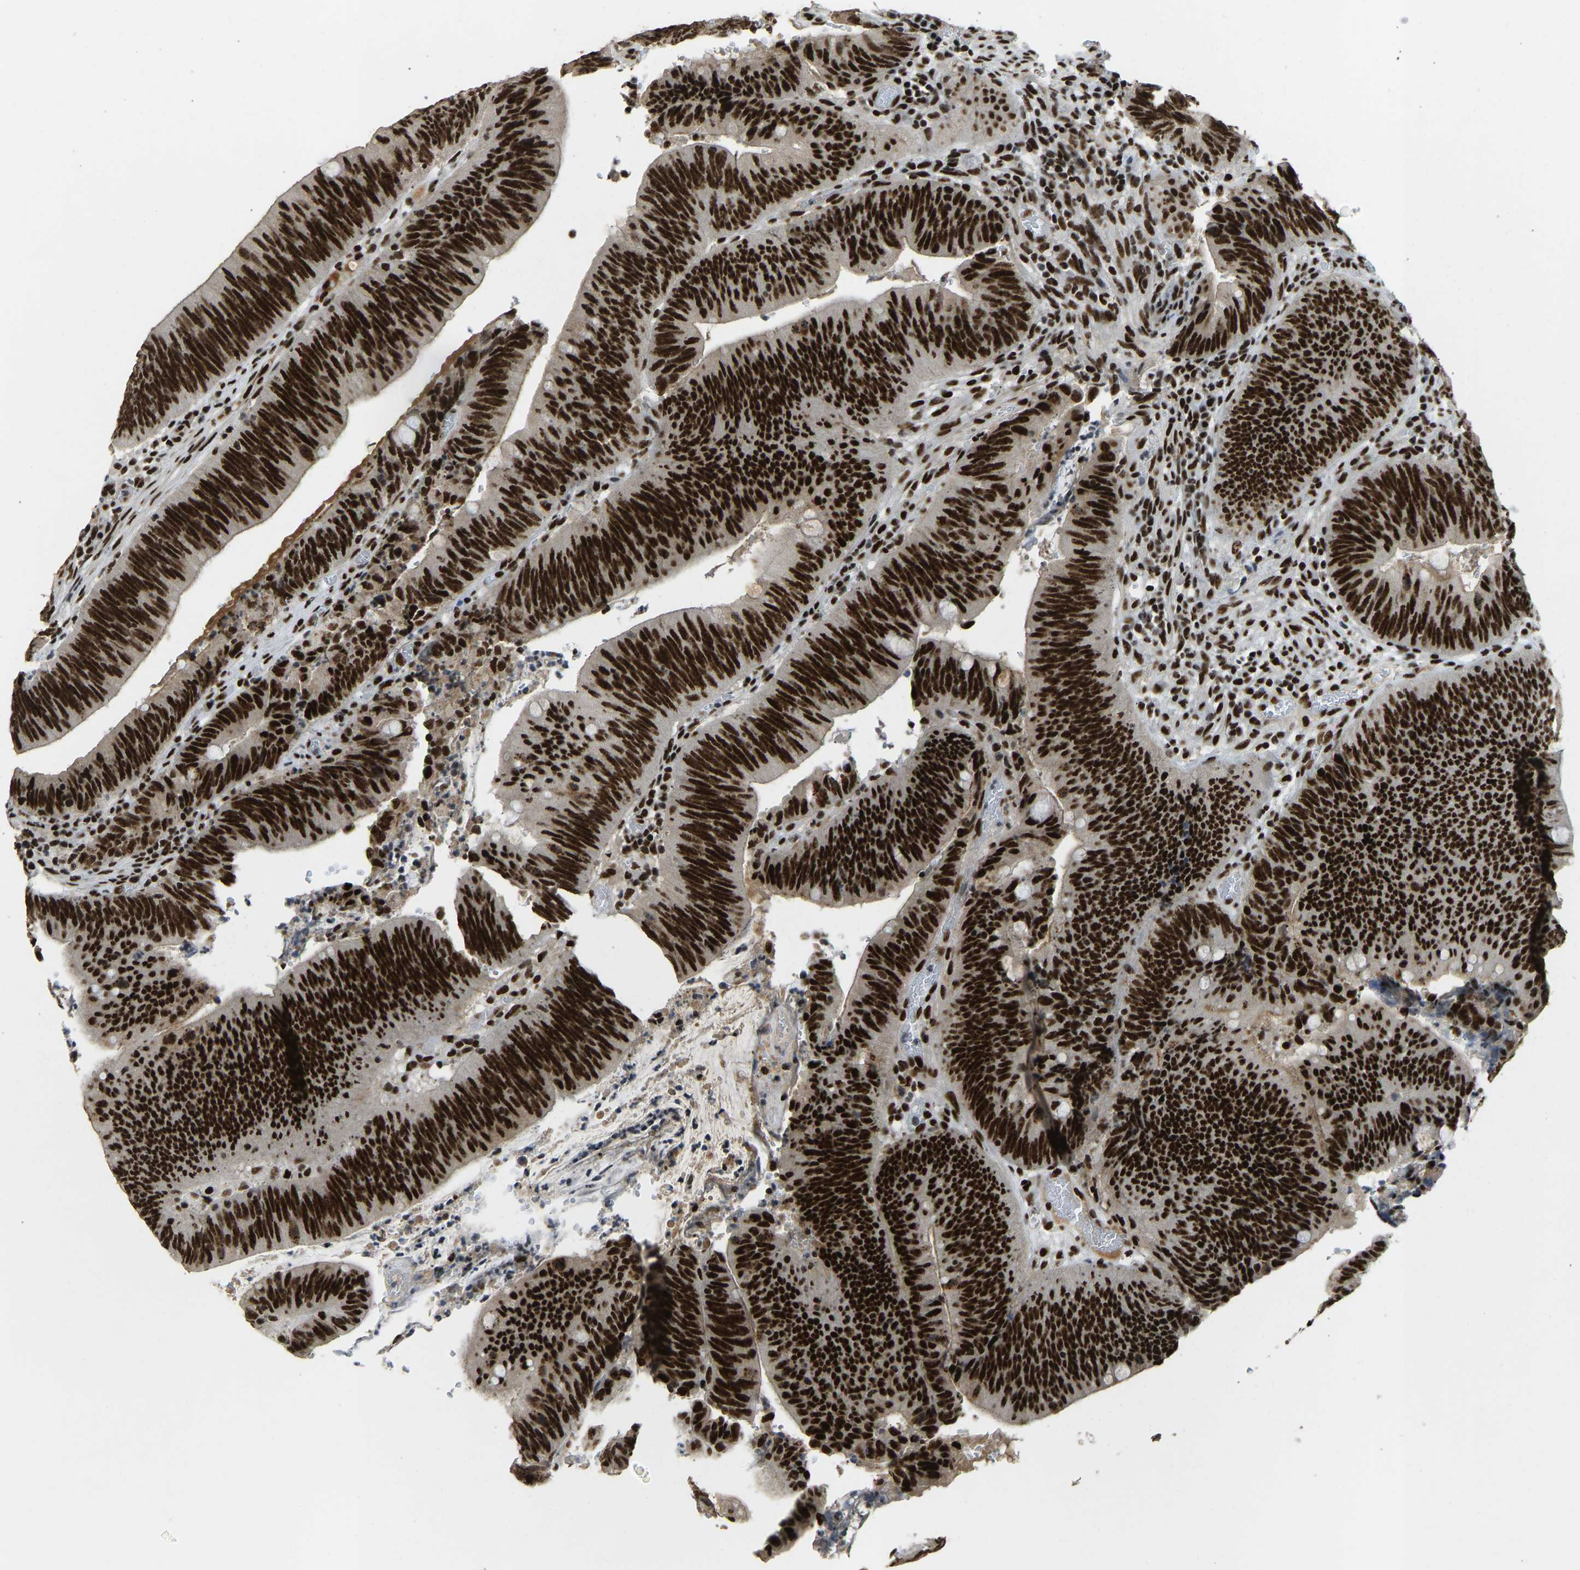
{"staining": {"intensity": "strong", "quantity": ">75%", "location": "nuclear"}, "tissue": "colorectal cancer", "cell_type": "Tumor cells", "image_type": "cancer", "snomed": [{"axis": "morphology", "description": "Normal tissue, NOS"}, {"axis": "morphology", "description": "Adenocarcinoma, NOS"}, {"axis": "topography", "description": "Rectum"}], "caption": "This photomicrograph reveals immunohistochemistry (IHC) staining of human adenocarcinoma (colorectal), with high strong nuclear positivity in approximately >75% of tumor cells.", "gene": "FOXK1", "patient": {"sex": "female", "age": 66}}